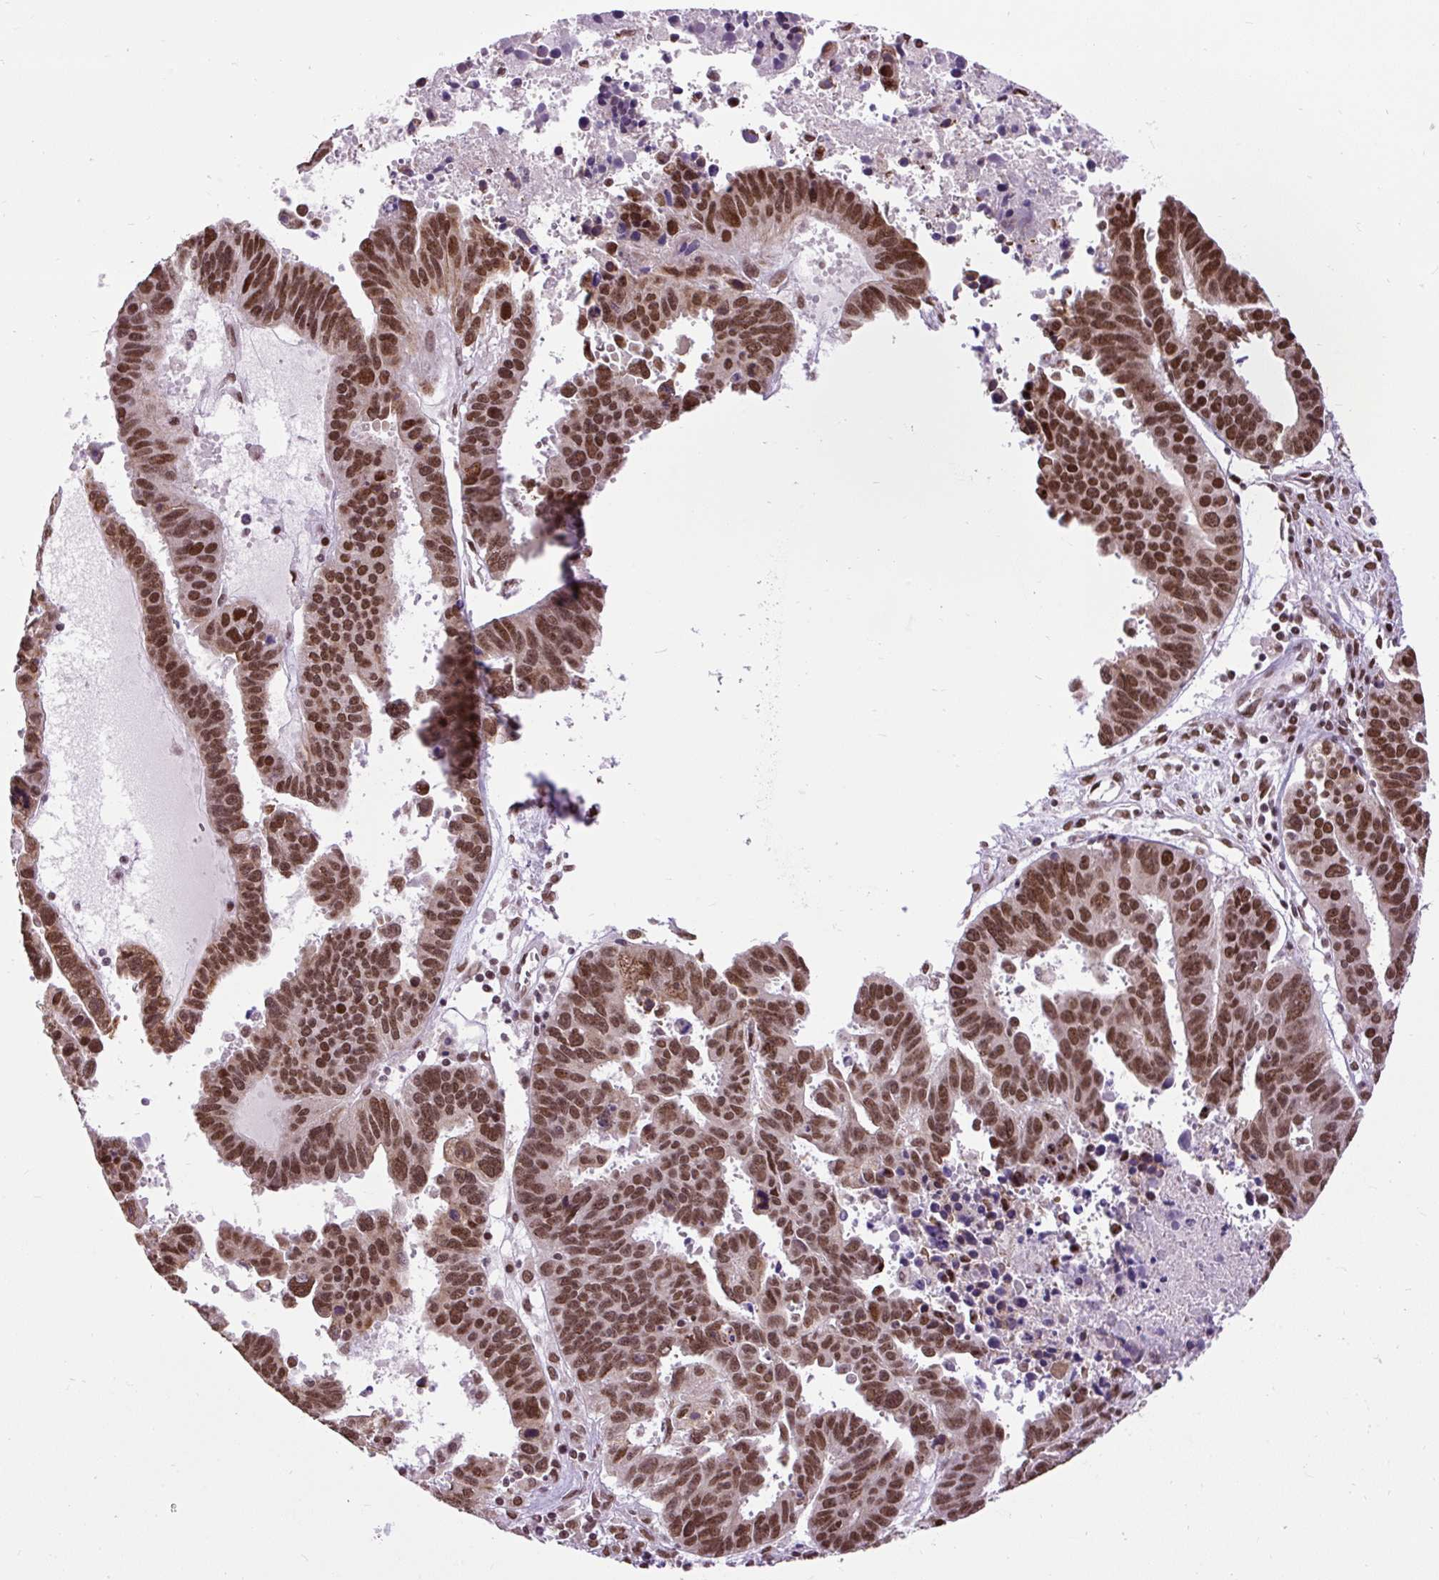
{"staining": {"intensity": "strong", "quantity": ">75%", "location": "nuclear"}, "tissue": "ovarian cancer", "cell_type": "Tumor cells", "image_type": "cancer", "snomed": [{"axis": "morphology", "description": "Carcinoma, endometroid"}, {"axis": "morphology", "description": "Cystadenocarcinoma, serous, NOS"}, {"axis": "topography", "description": "Ovary"}], "caption": "Brown immunohistochemical staining in human ovarian cancer demonstrates strong nuclear positivity in about >75% of tumor cells.", "gene": "ZNF672", "patient": {"sex": "female", "age": 45}}